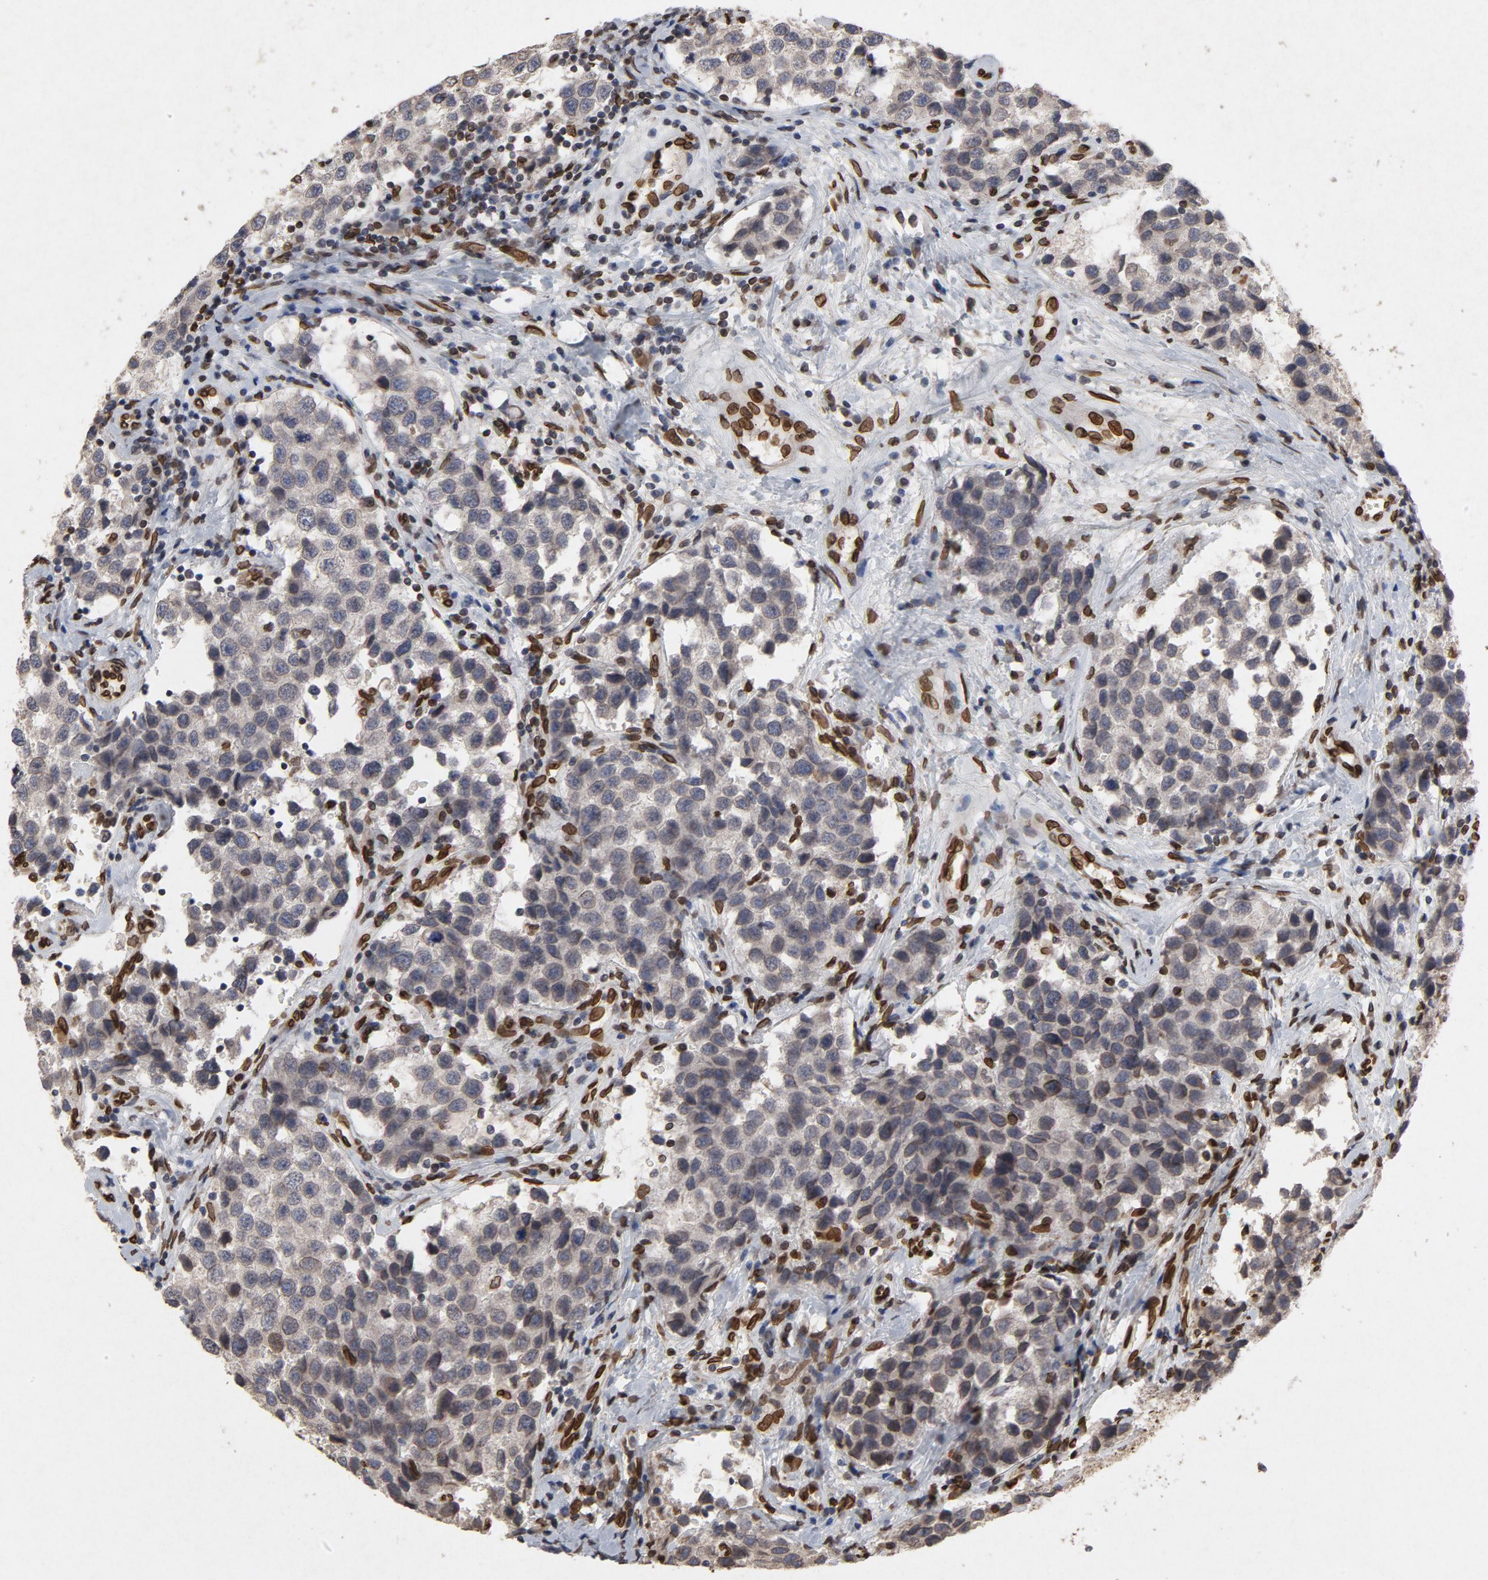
{"staining": {"intensity": "negative", "quantity": "none", "location": "none"}, "tissue": "testis cancer", "cell_type": "Tumor cells", "image_type": "cancer", "snomed": [{"axis": "morphology", "description": "Seminoma, NOS"}, {"axis": "topography", "description": "Testis"}], "caption": "An immunohistochemistry photomicrograph of testis cancer (seminoma) is shown. There is no staining in tumor cells of testis cancer (seminoma).", "gene": "LMNA", "patient": {"sex": "male", "age": 39}}